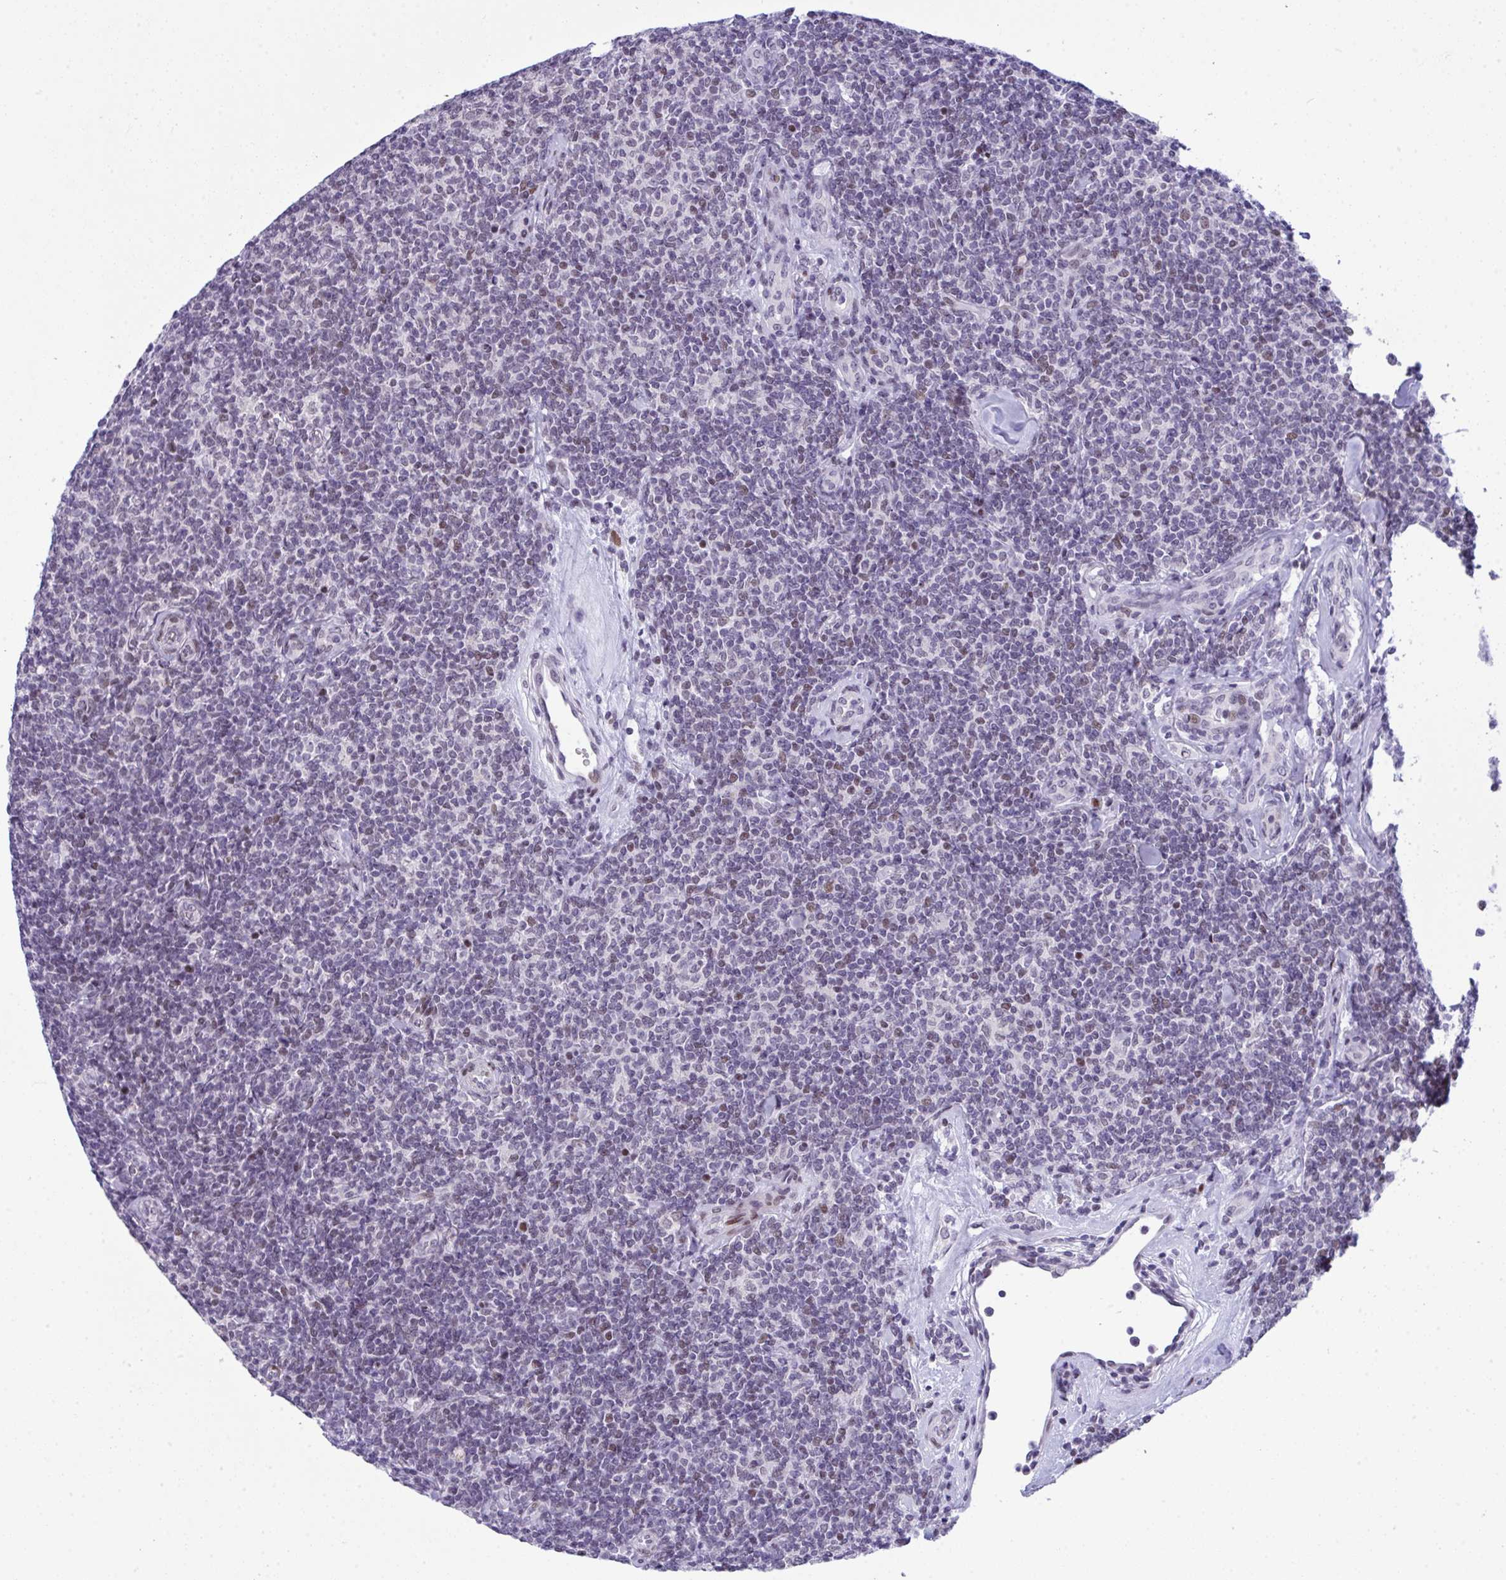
{"staining": {"intensity": "negative", "quantity": "none", "location": "none"}, "tissue": "lymphoma", "cell_type": "Tumor cells", "image_type": "cancer", "snomed": [{"axis": "morphology", "description": "Malignant lymphoma, non-Hodgkin's type, Low grade"}, {"axis": "topography", "description": "Lymph node"}], "caption": "Tumor cells show no significant staining in lymphoma.", "gene": "ZFHX3", "patient": {"sex": "female", "age": 56}}